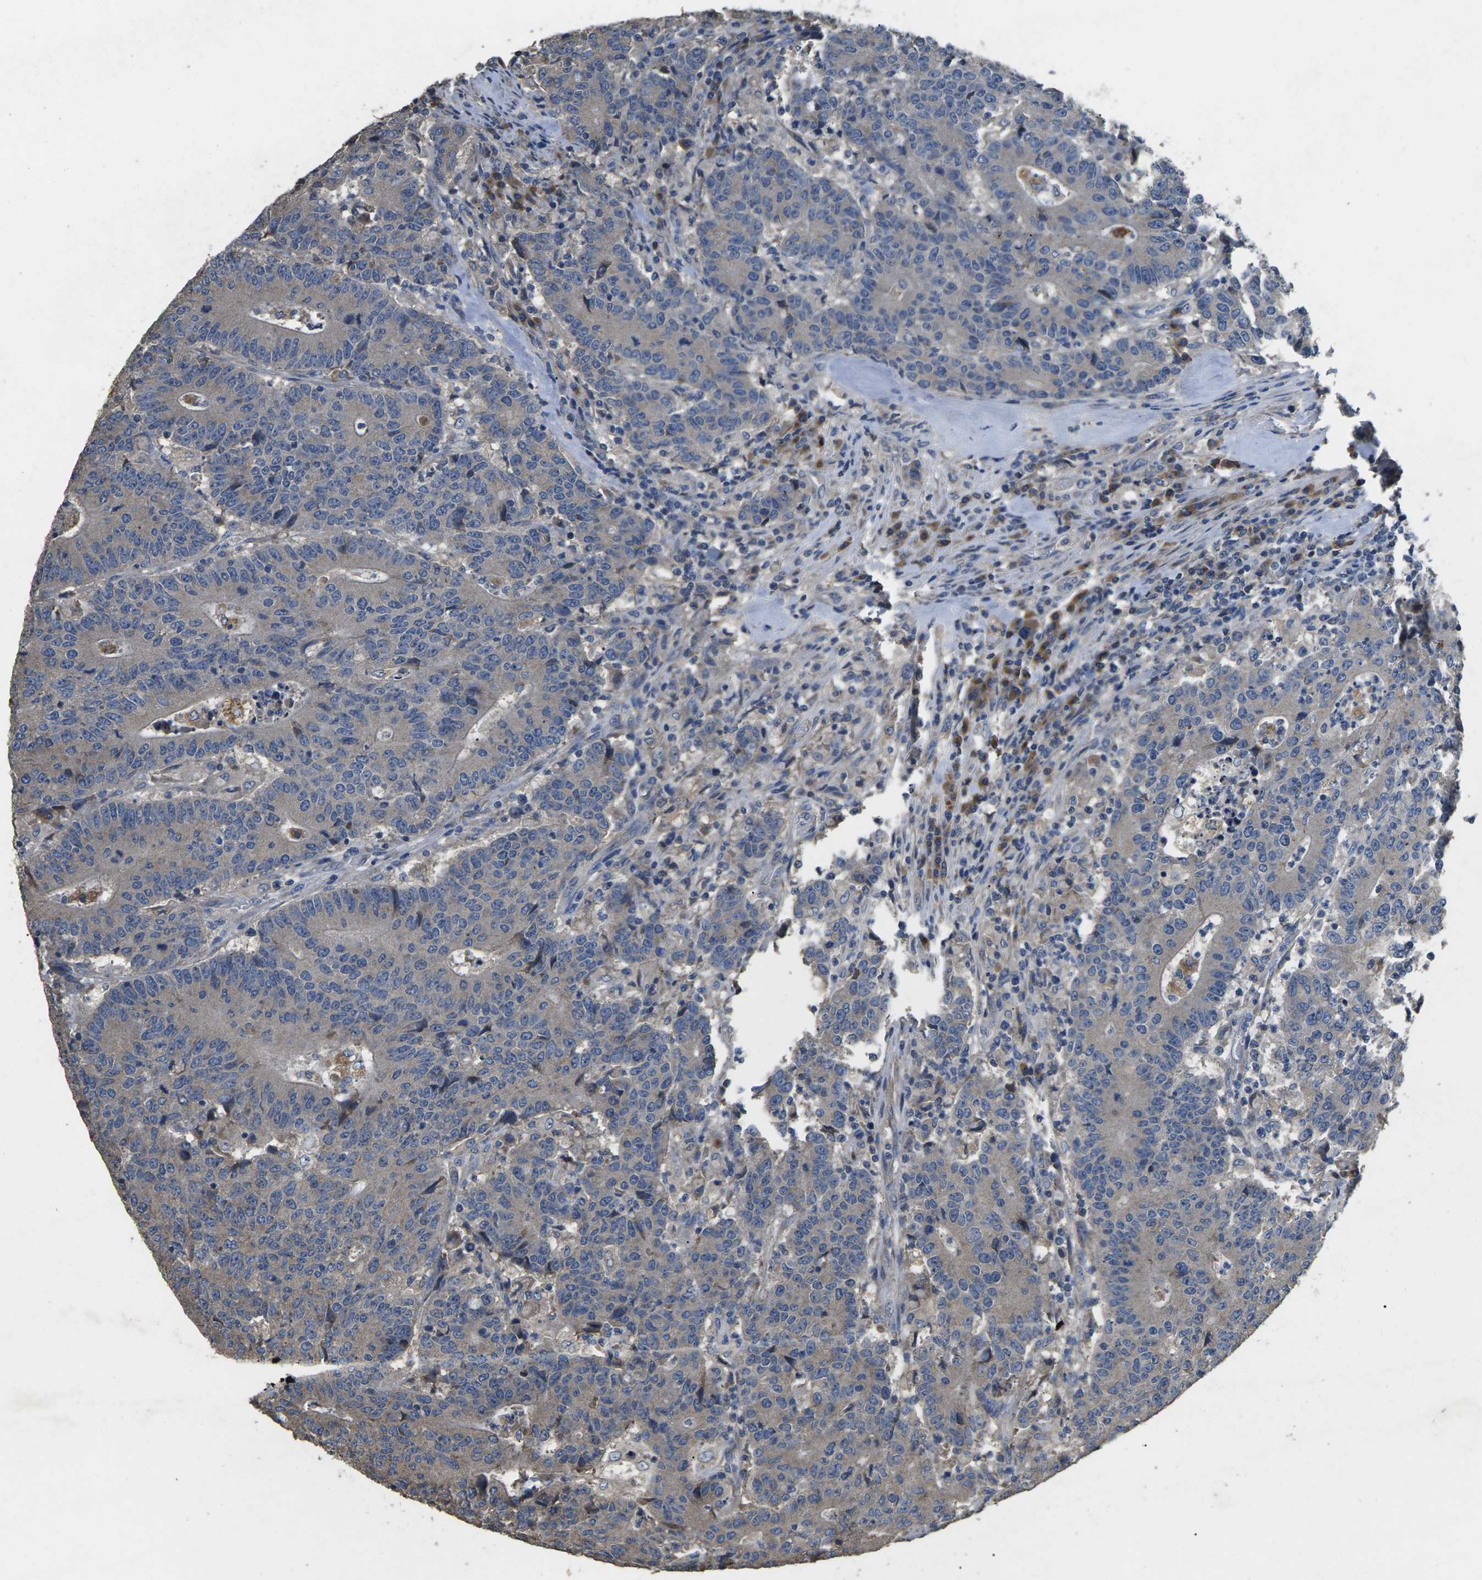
{"staining": {"intensity": "negative", "quantity": "none", "location": "none"}, "tissue": "colorectal cancer", "cell_type": "Tumor cells", "image_type": "cancer", "snomed": [{"axis": "morphology", "description": "Normal tissue, NOS"}, {"axis": "morphology", "description": "Adenocarcinoma, NOS"}, {"axis": "topography", "description": "Colon"}], "caption": "This micrograph is of colorectal cancer (adenocarcinoma) stained with IHC to label a protein in brown with the nuclei are counter-stained blue. There is no expression in tumor cells.", "gene": "B4GAT1", "patient": {"sex": "female", "age": 75}}